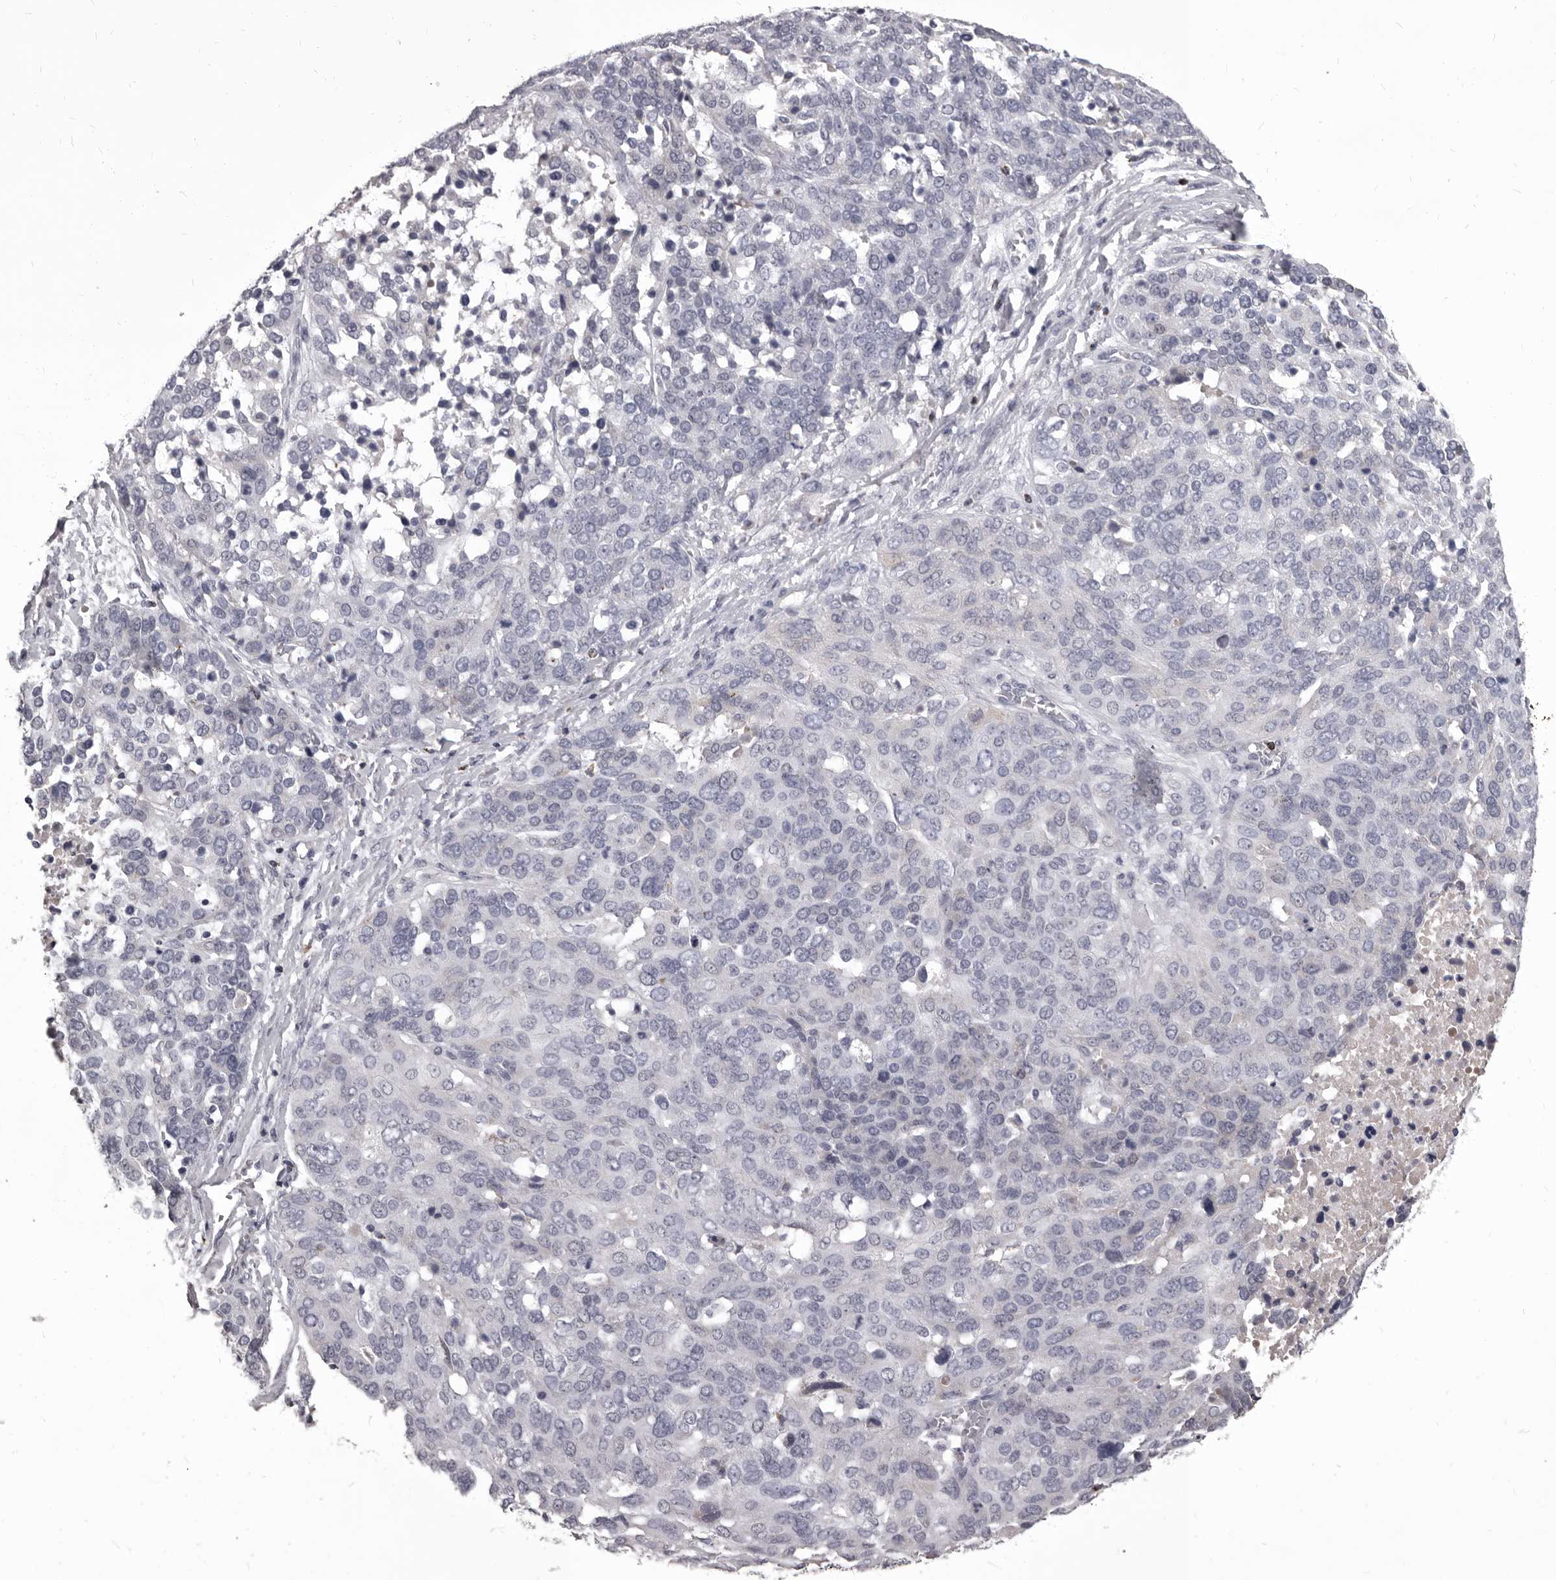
{"staining": {"intensity": "negative", "quantity": "none", "location": "none"}, "tissue": "ovarian cancer", "cell_type": "Tumor cells", "image_type": "cancer", "snomed": [{"axis": "morphology", "description": "Cystadenocarcinoma, serous, NOS"}, {"axis": "topography", "description": "Ovary"}], "caption": "Tumor cells are negative for brown protein staining in serous cystadenocarcinoma (ovarian). (DAB (3,3'-diaminobenzidine) immunohistochemistry (IHC) with hematoxylin counter stain).", "gene": "GZMH", "patient": {"sex": "female", "age": 44}}